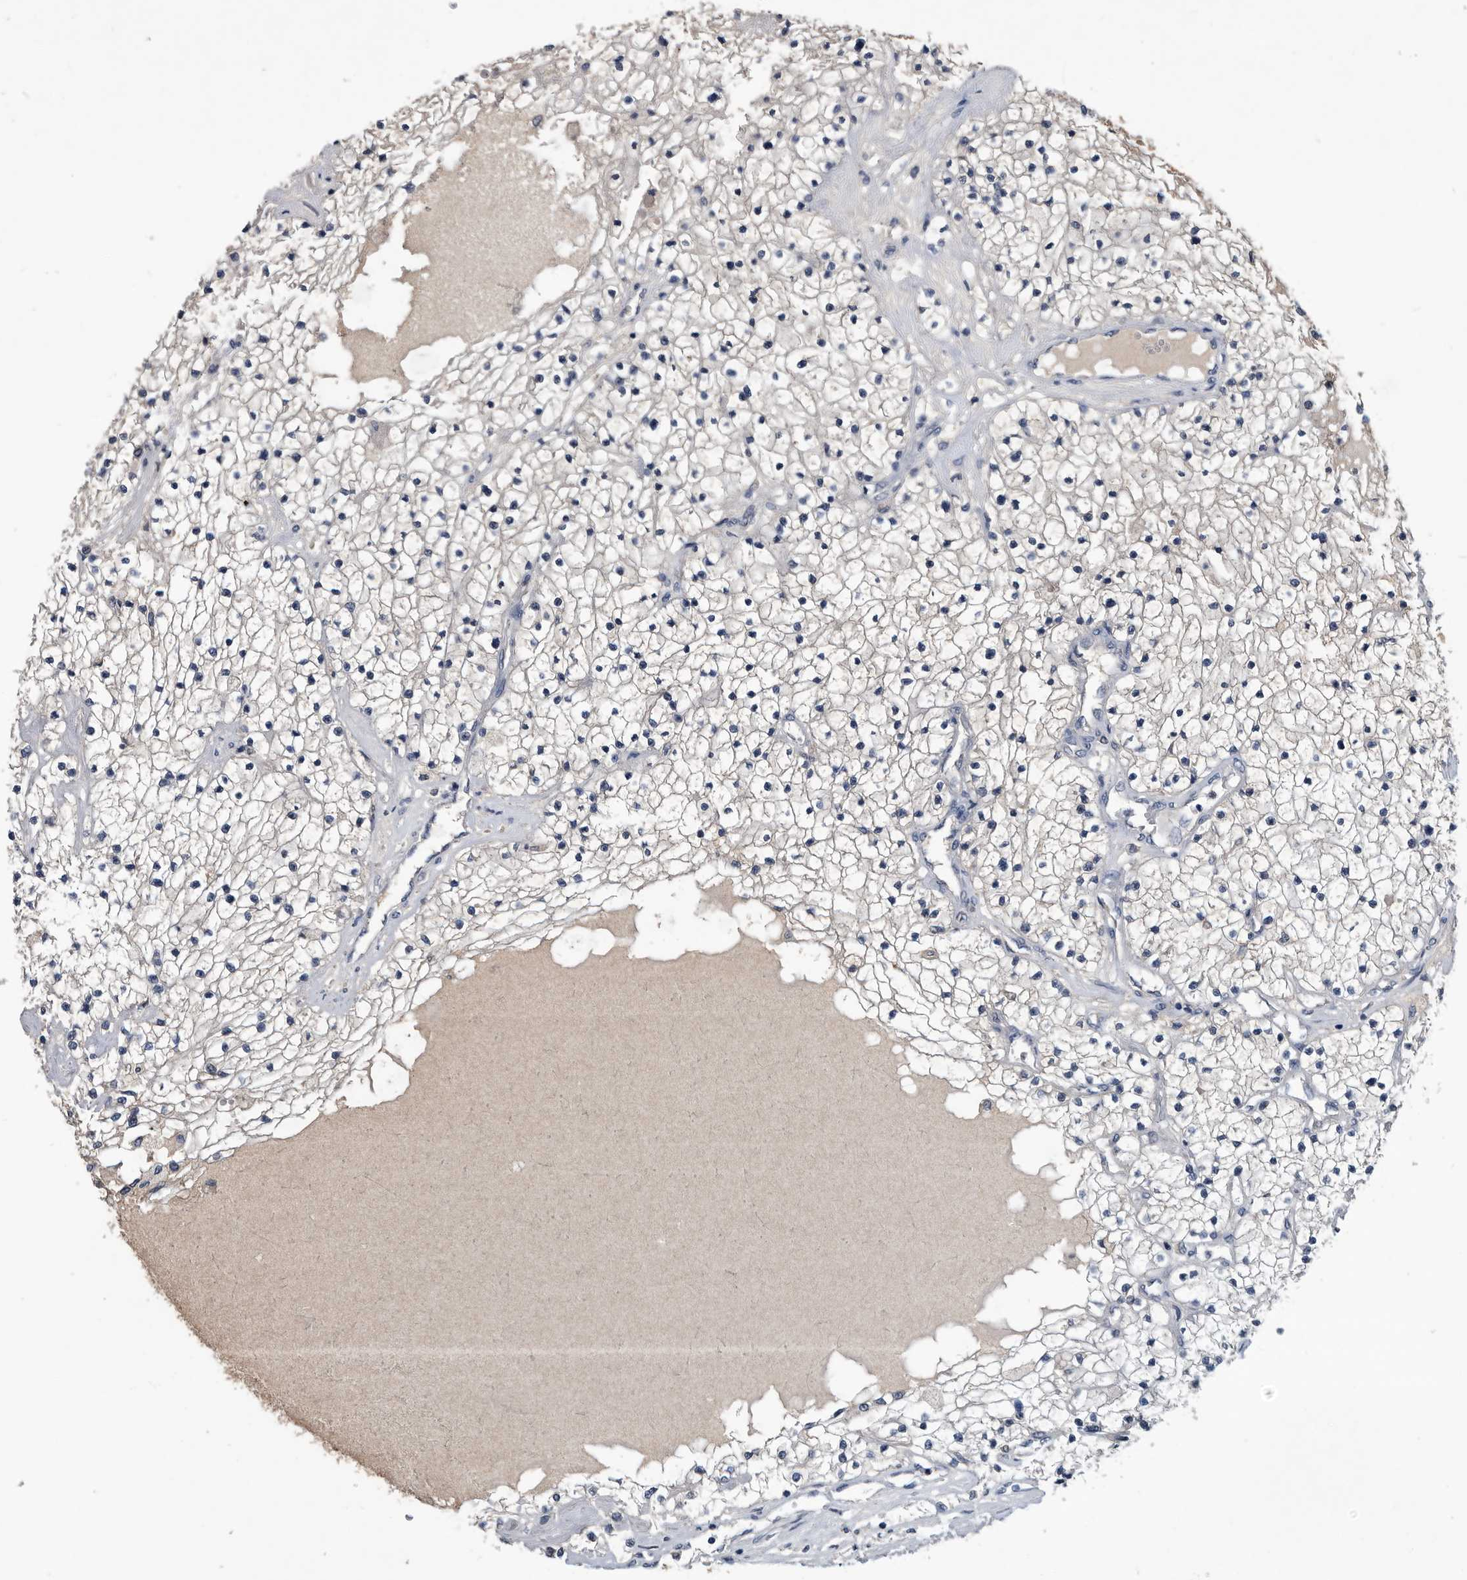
{"staining": {"intensity": "negative", "quantity": "none", "location": "none"}, "tissue": "renal cancer", "cell_type": "Tumor cells", "image_type": "cancer", "snomed": [{"axis": "morphology", "description": "Adenocarcinoma, NOS"}, {"axis": "topography", "description": "Kidney"}], "caption": "Immunohistochemical staining of human renal cancer (adenocarcinoma) displays no significant positivity in tumor cells.", "gene": "PDXK", "patient": {"sex": "male", "age": 68}}